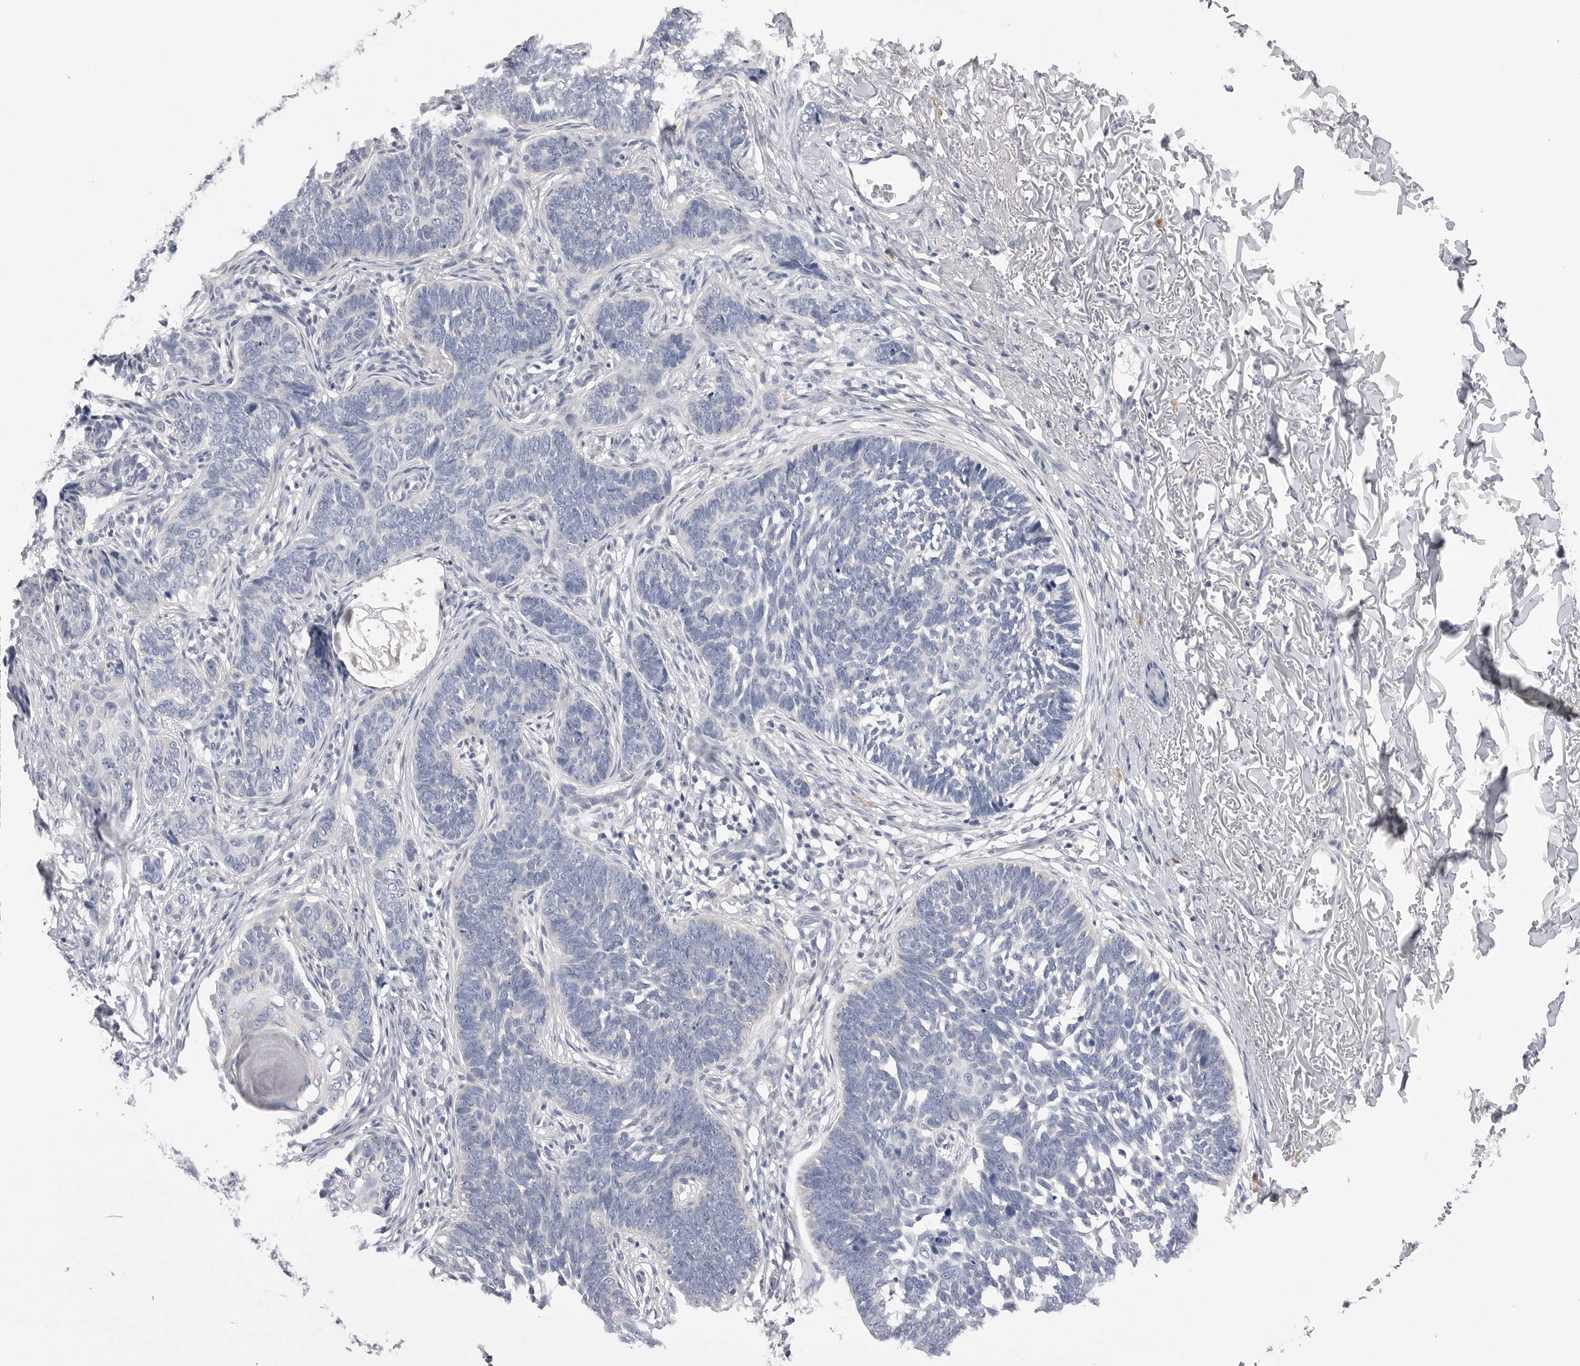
{"staining": {"intensity": "negative", "quantity": "none", "location": "none"}, "tissue": "skin cancer", "cell_type": "Tumor cells", "image_type": "cancer", "snomed": [{"axis": "morphology", "description": "Normal tissue, NOS"}, {"axis": "morphology", "description": "Basal cell carcinoma"}, {"axis": "topography", "description": "Skin"}], "caption": "An image of human basal cell carcinoma (skin) is negative for staining in tumor cells. (DAB immunohistochemistry, high magnification).", "gene": "DLGAP3", "patient": {"sex": "male", "age": 77}}